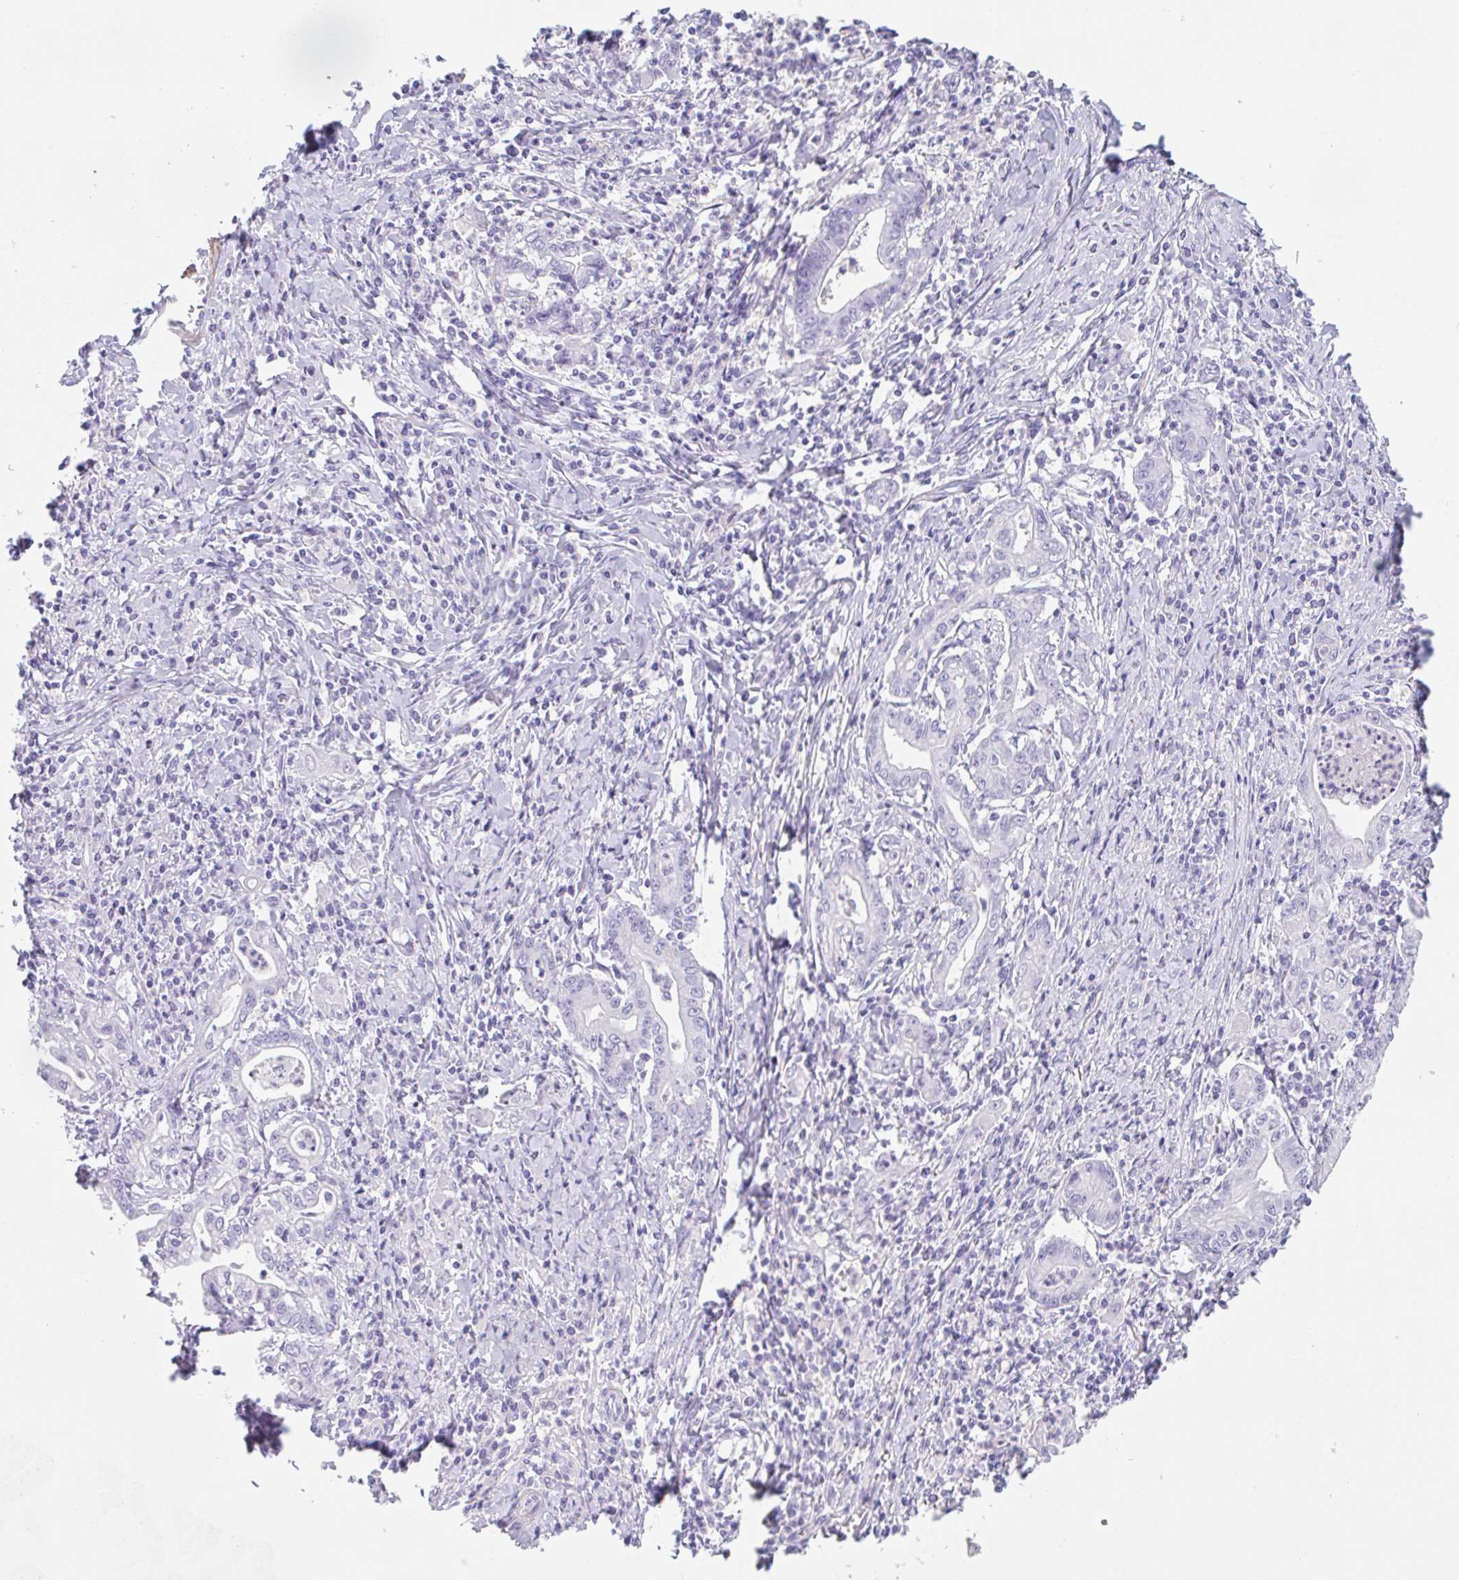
{"staining": {"intensity": "negative", "quantity": "none", "location": "none"}, "tissue": "stomach cancer", "cell_type": "Tumor cells", "image_type": "cancer", "snomed": [{"axis": "morphology", "description": "Adenocarcinoma, NOS"}, {"axis": "topography", "description": "Stomach, upper"}], "caption": "High magnification brightfield microscopy of stomach cancer (adenocarcinoma) stained with DAB (brown) and counterstained with hematoxylin (blue): tumor cells show no significant expression. (Immunohistochemistry (ihc), brightfield microscopy, high magnification).", "gene": "TAS2R41", "patient": {"sex": "female", "age": 79}}